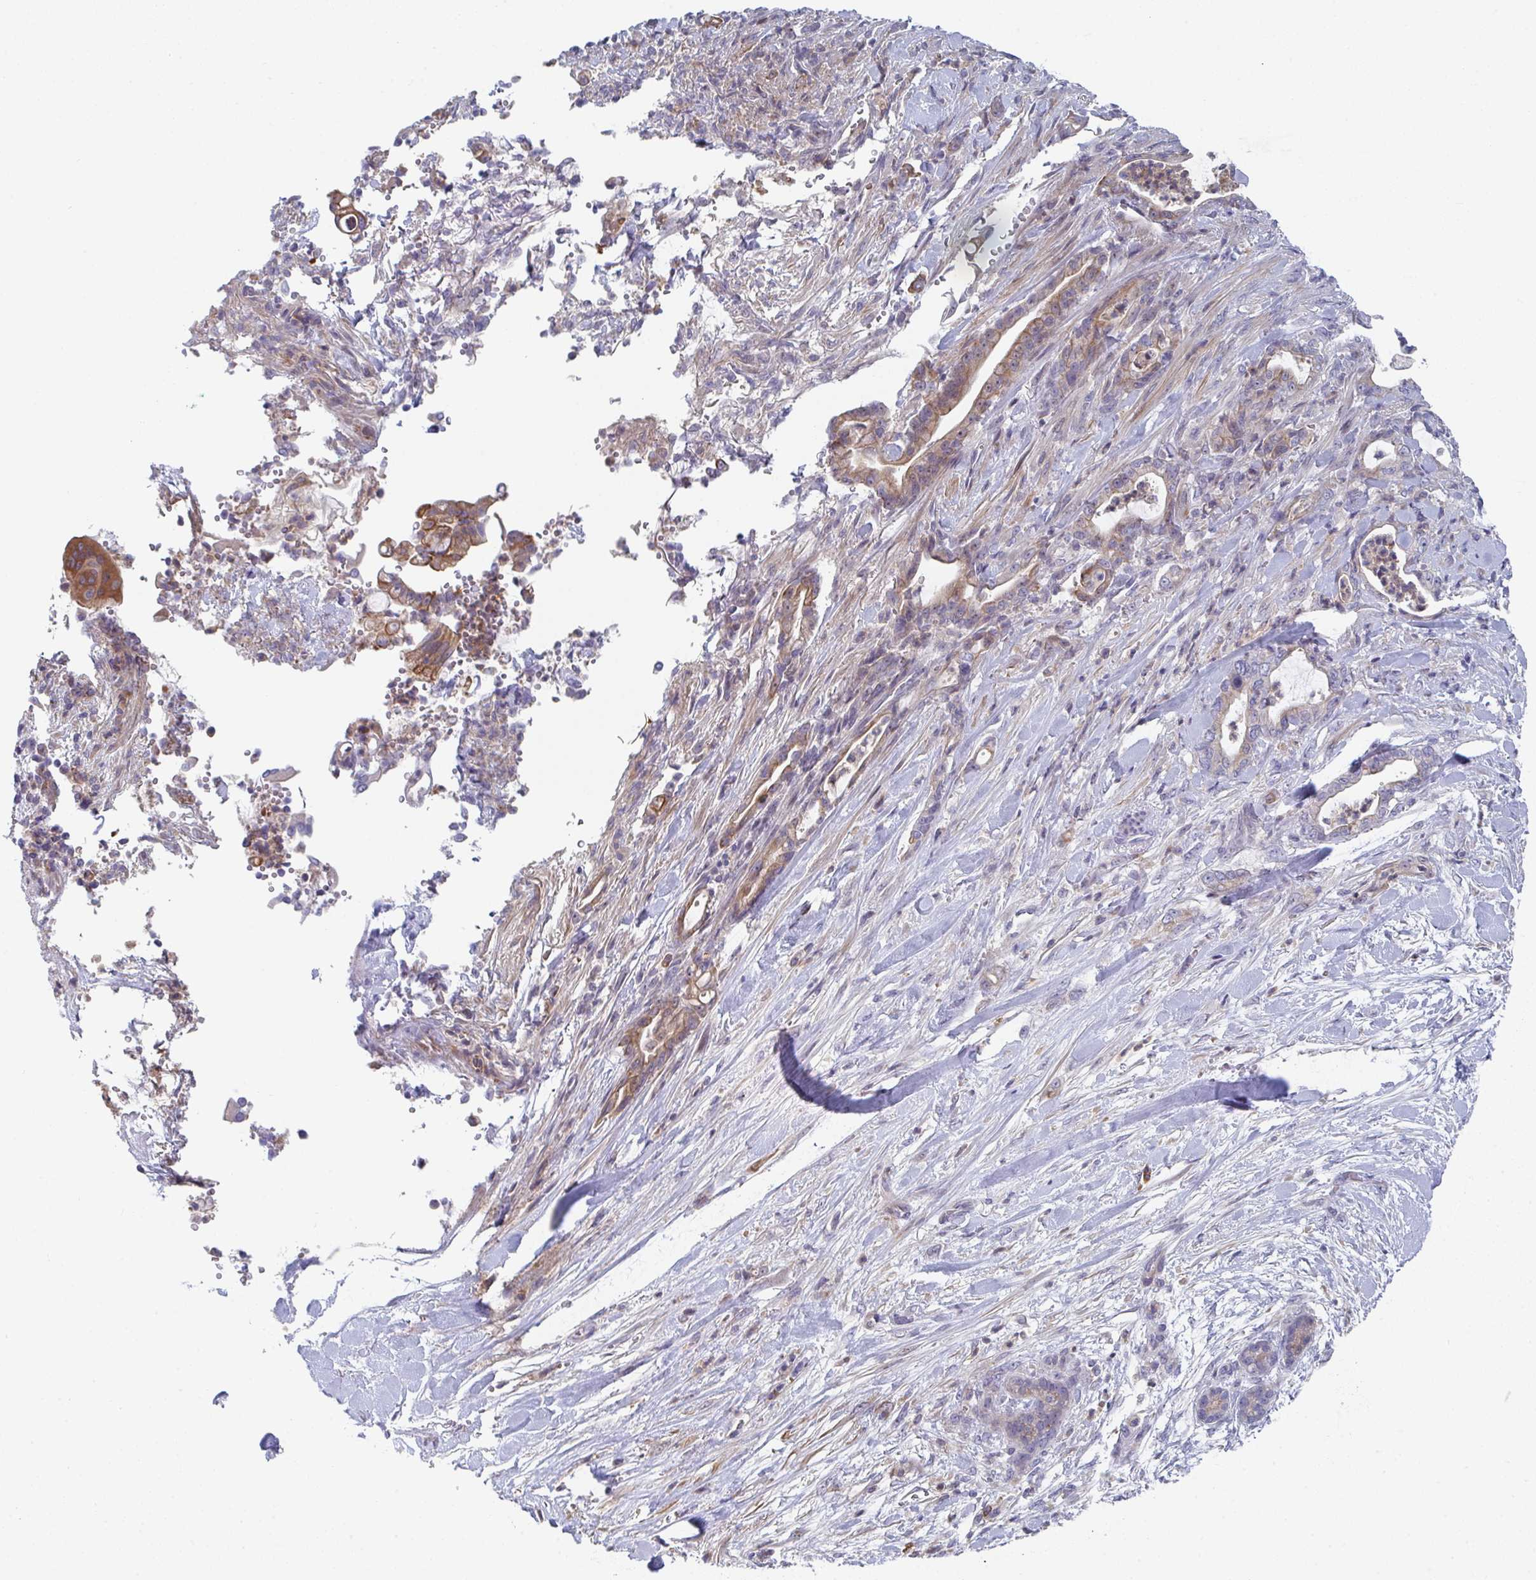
{"staining": {"intensity": "moderate", "quantity": "25%-75%", "location": "cytoplasmic/membranous"}, "tissue": "pancreatic cancer", "cell_type": "Tumor cells", "image_type": "cancer", "snomed": [{"axis": "morphology", "description": "Normal tissue, NOS"}, {"axis": "morphology", "description": "Adenocarcinoma, NOS"}, {"axis": "topography", "description": "Pancreas"}], "caption": "This micrograph shows immunohistochemistry staining of adenocarcinoma (pancreatic), with medium moderate cytoplasmic/membranous positivity in about 25%-75% of tumor cells.", "gene": "KLHL33", "patient": {"sex": "female", "age": 55}}